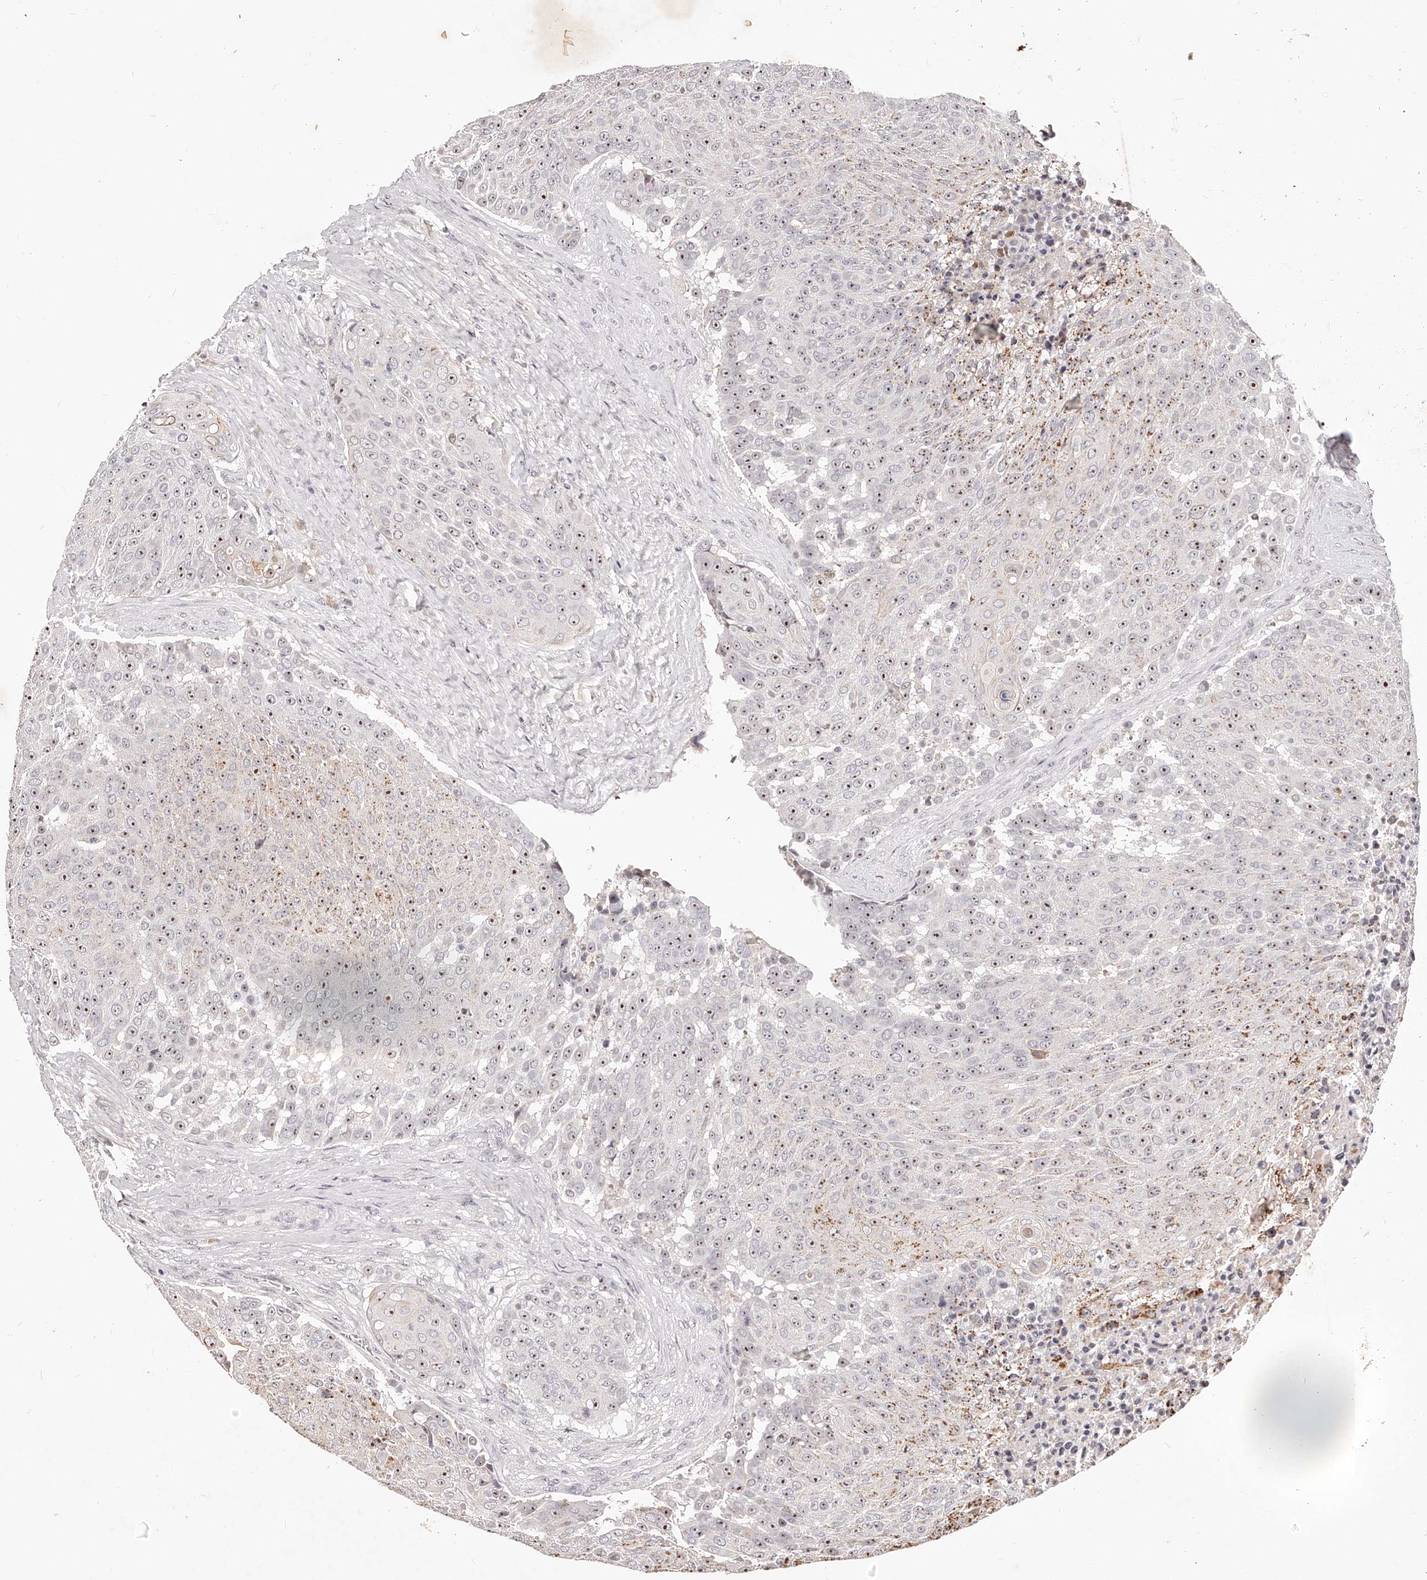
{"staining": {"intensity": "weak", "quantity": "25%-75%", "location": "cytoplasmic/membranous,nuclear"}, "tissue": "urothelial cancer", "cell_type": "Tumor cells", "image_type": "cancer", "snomed": [{"axis": "morphology", "description": "Urothelial carcinoma, High grade"}, {"axis": "topography", "description": "Urinary bladder"}], "caption": "This is an image of immunohistochemistry (IHC) staining of high-grade urothelial carcinoma, which shows weak expression in the cytoplasmic/membranous and nuclear of tumor cells.", "gene": "PHACTR1", "patient": {"sex": "female", "age": 63}}